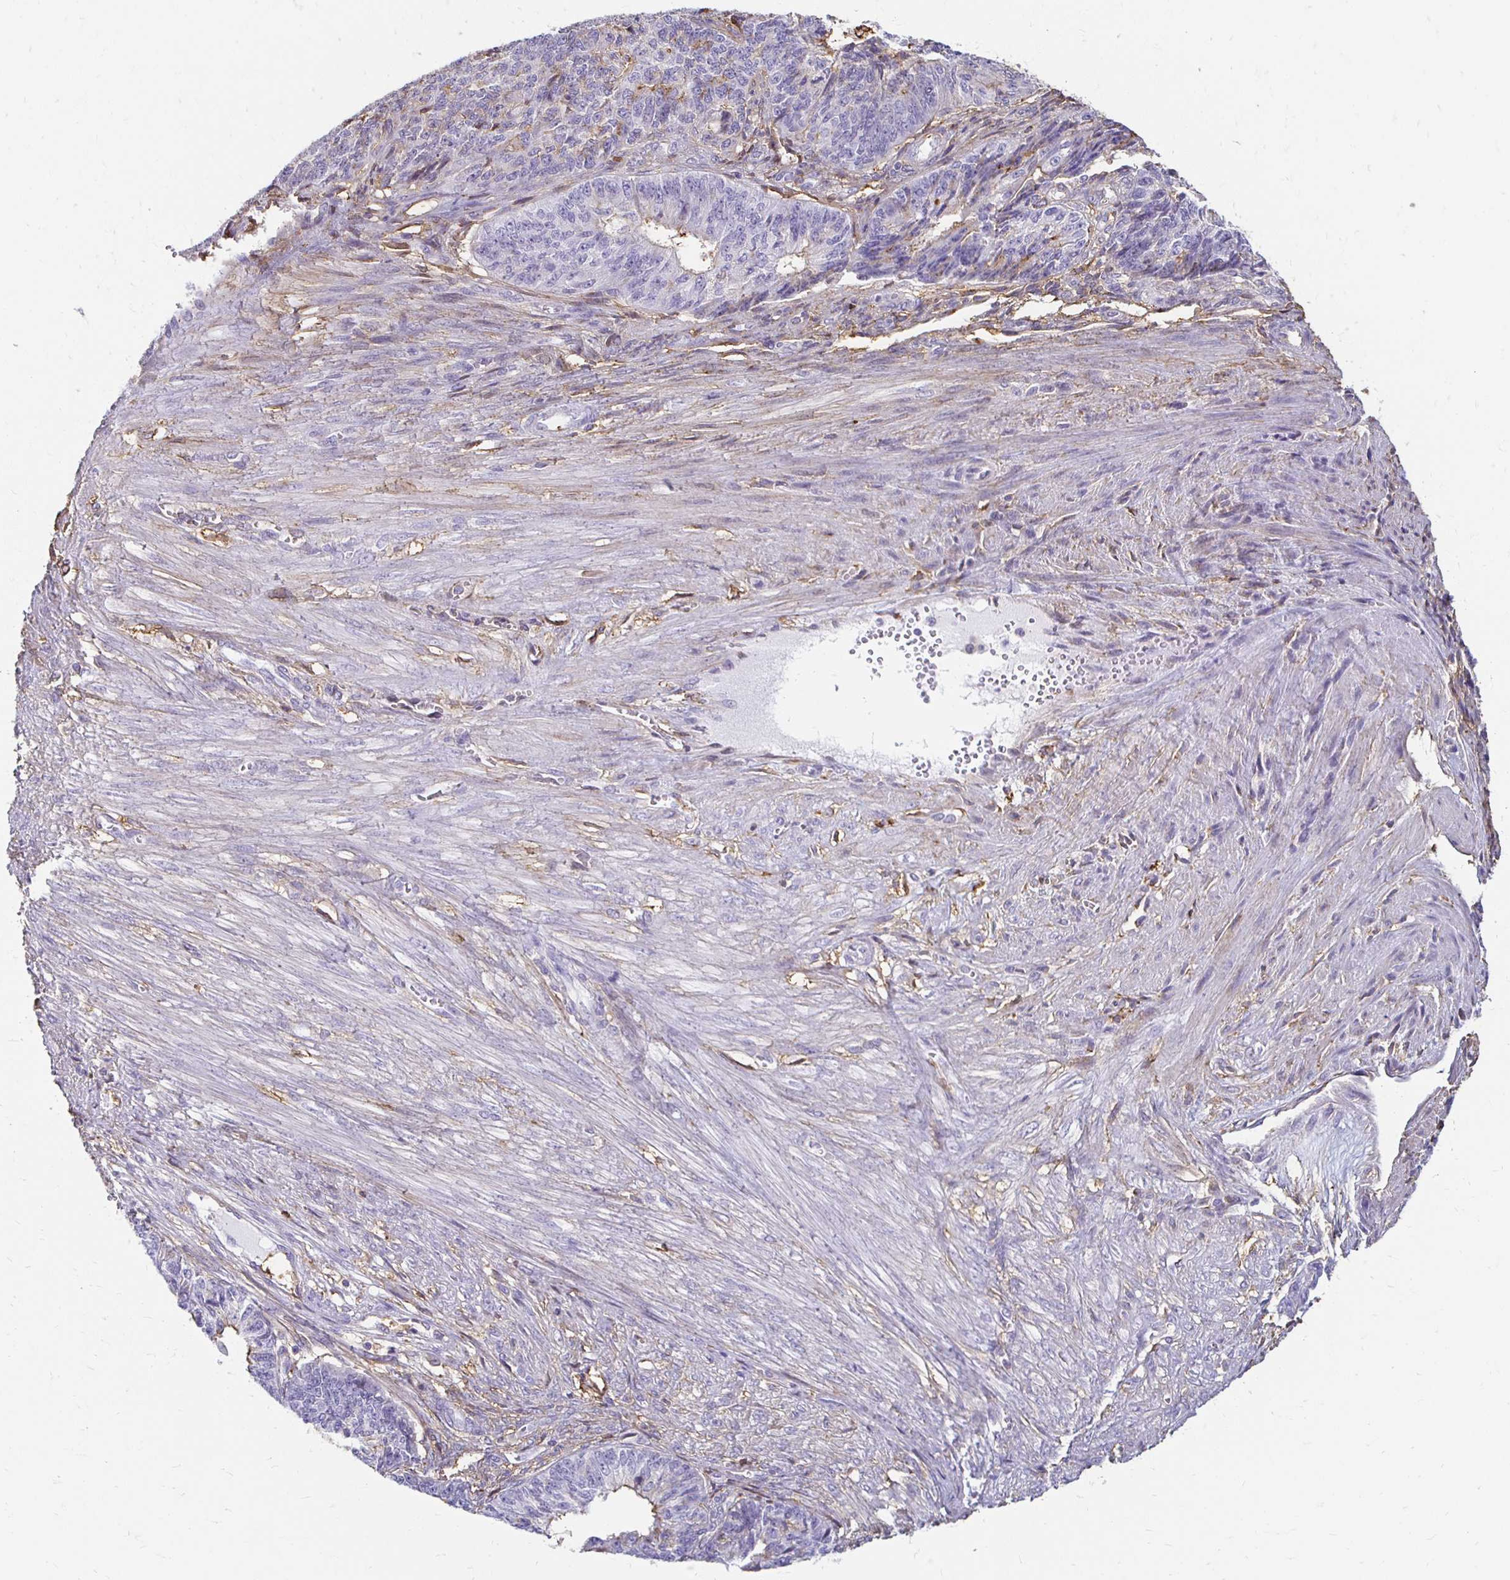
{"staining": {"intensity": "negative", "quantity": "none", "location": "none"}, "tissue": "endometrial cancer", "cell_type": "Tumor cells", "image_type": "cancer", "snomed": [{"axis": "morphology", "description": "Adenocarcinoma, NOS"}, {"axis": "topography", "description": "Endometrium"}], "caption": "A high-resolution photomicrograph shows immunohistochemistry staining of endometrial cancer, which reveals no significant positivity in tumor cells. (DAB immunohistochemistry (IHC), high magnification).", "gene": "TAS1R3", "patient": {"sex": "female", "age": 32}}